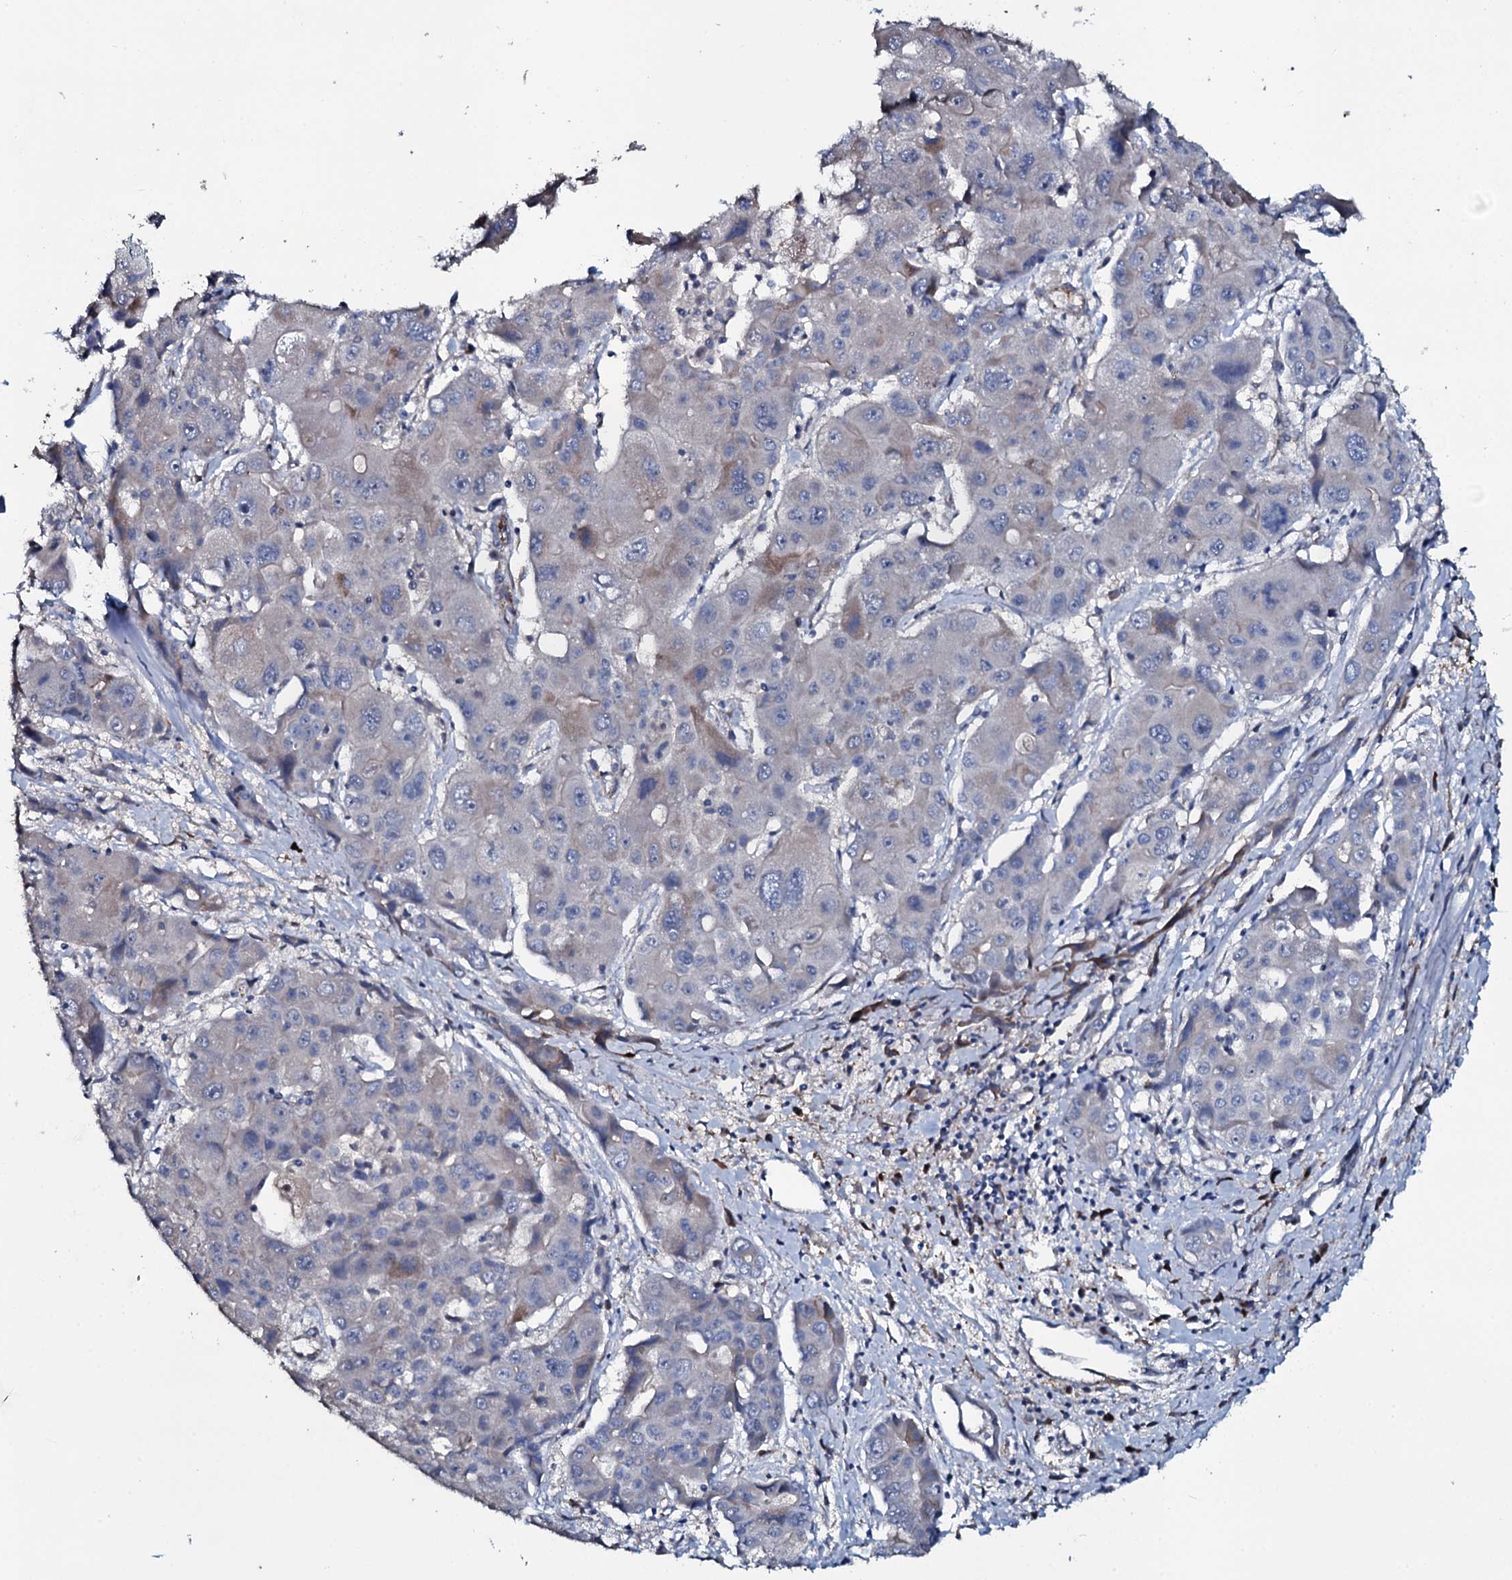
{"staining": {"intensity": "moderate", "quantity": "<25%", "location": "cytoplasmic/membranous"}, "tissue": "liver cancer", "cell_type": "Tumor cells", "image_type": "cancer", "snomed": [{"axis": "morphology", "description": "Cholangiocarcinoma"}, {"axis": "topography", "description": "Liver"}], "caption": "DAB (3,3'-diaminobenzidine) immunohistochemical staining of liver cancer shows moderate cytoplasmic/membranous protein staining in about <25% of tumor cells.", "gene": "IL12B", "patient": {"sex": "male", "age": 67}}